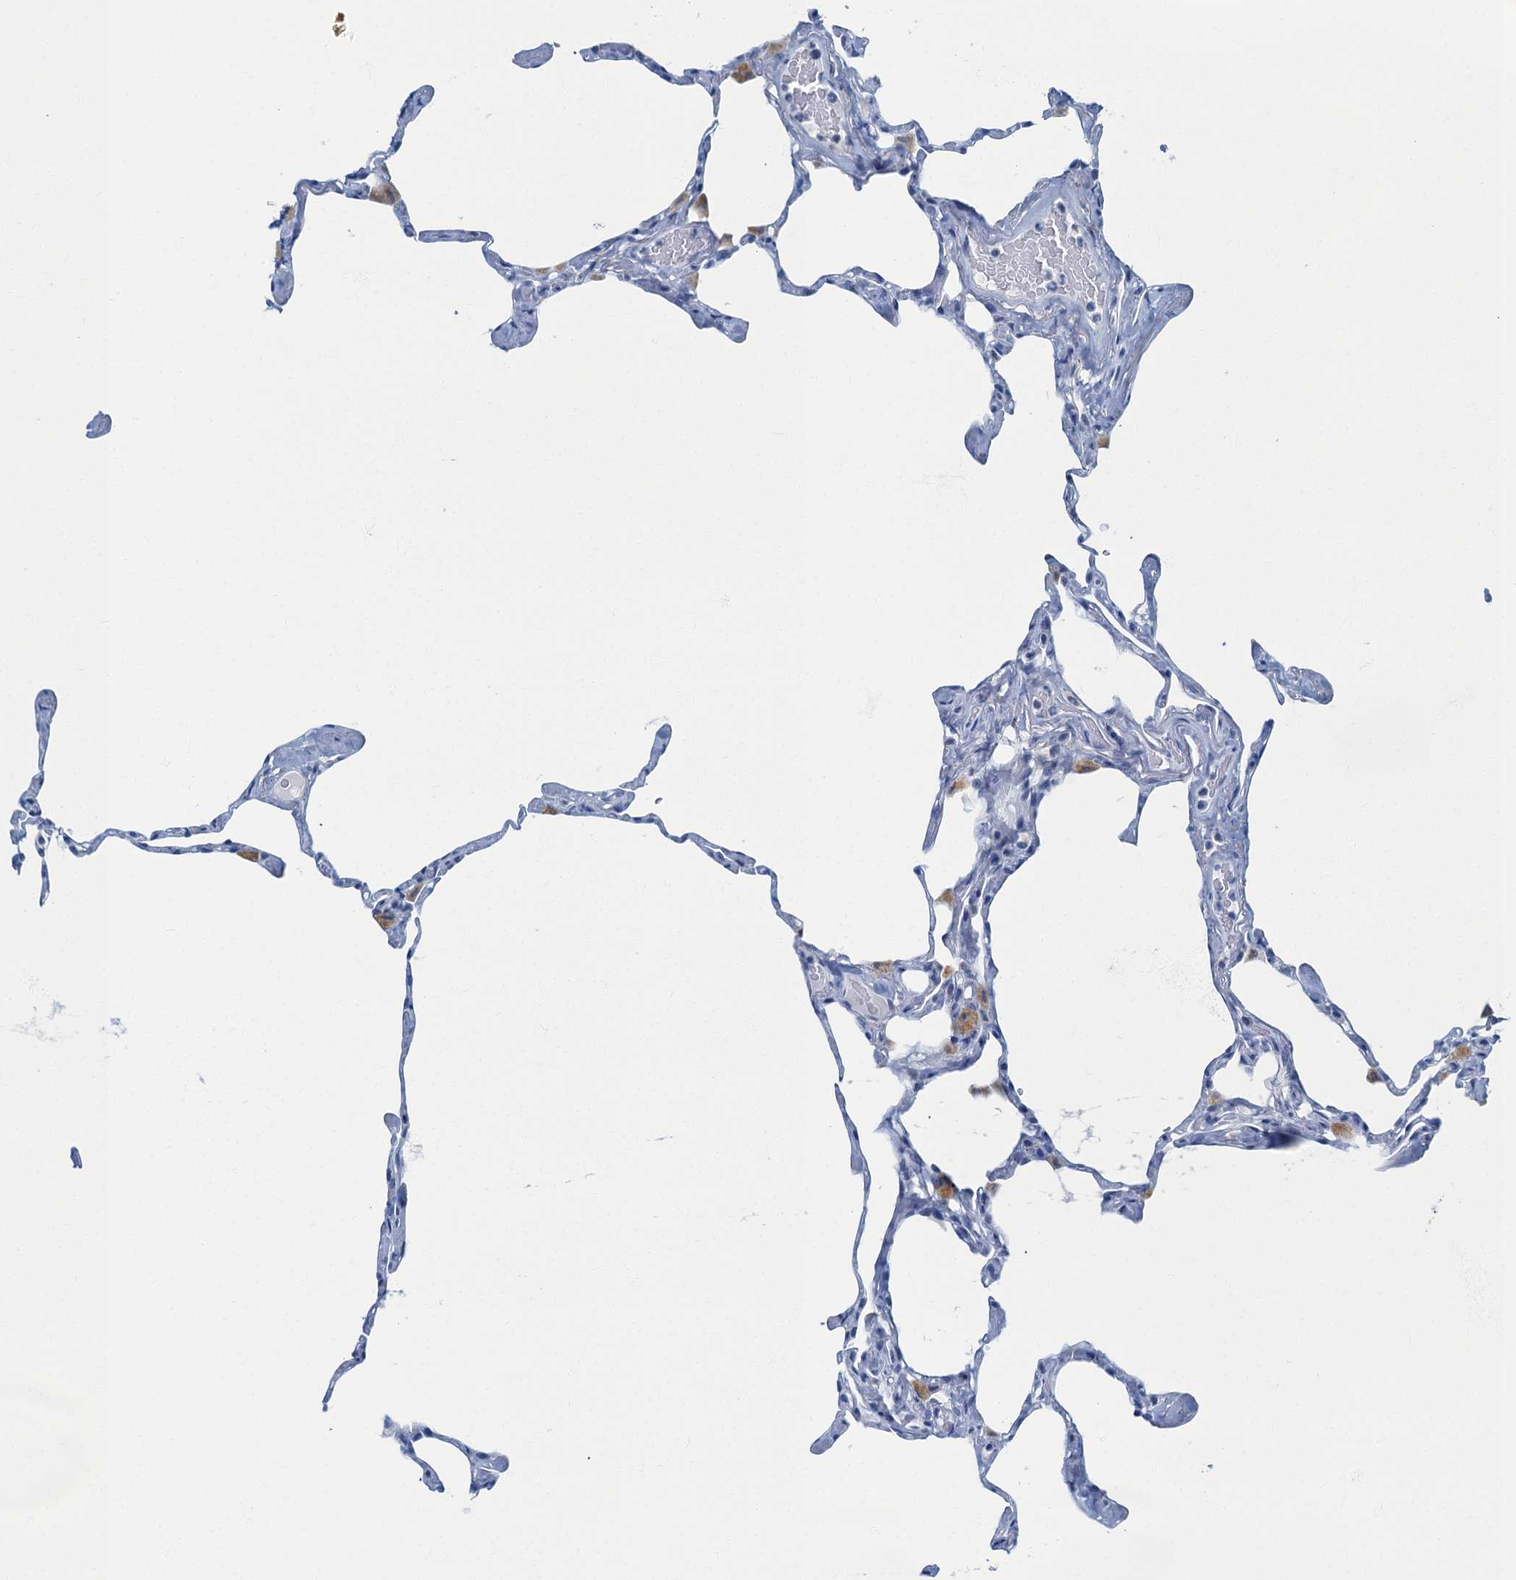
{"staining": {"intensity": "weak", "quantity": "<25%", "location": "cytoplasmic/membranous"}, "tissue": "lung", "cell_type": "Alveolar cells", "image_type": "normal", "snomed": [{"axis": "morphology", "description": "Normal tissue, NOS"}, {"axis": "topography", "description": "Lung"}], "caption": "An image of lung stained for a protein exhibits no brown staining in alveolar cells.", "gene": "RAD9B", "patient": {"sex": "male", "age": 65}}